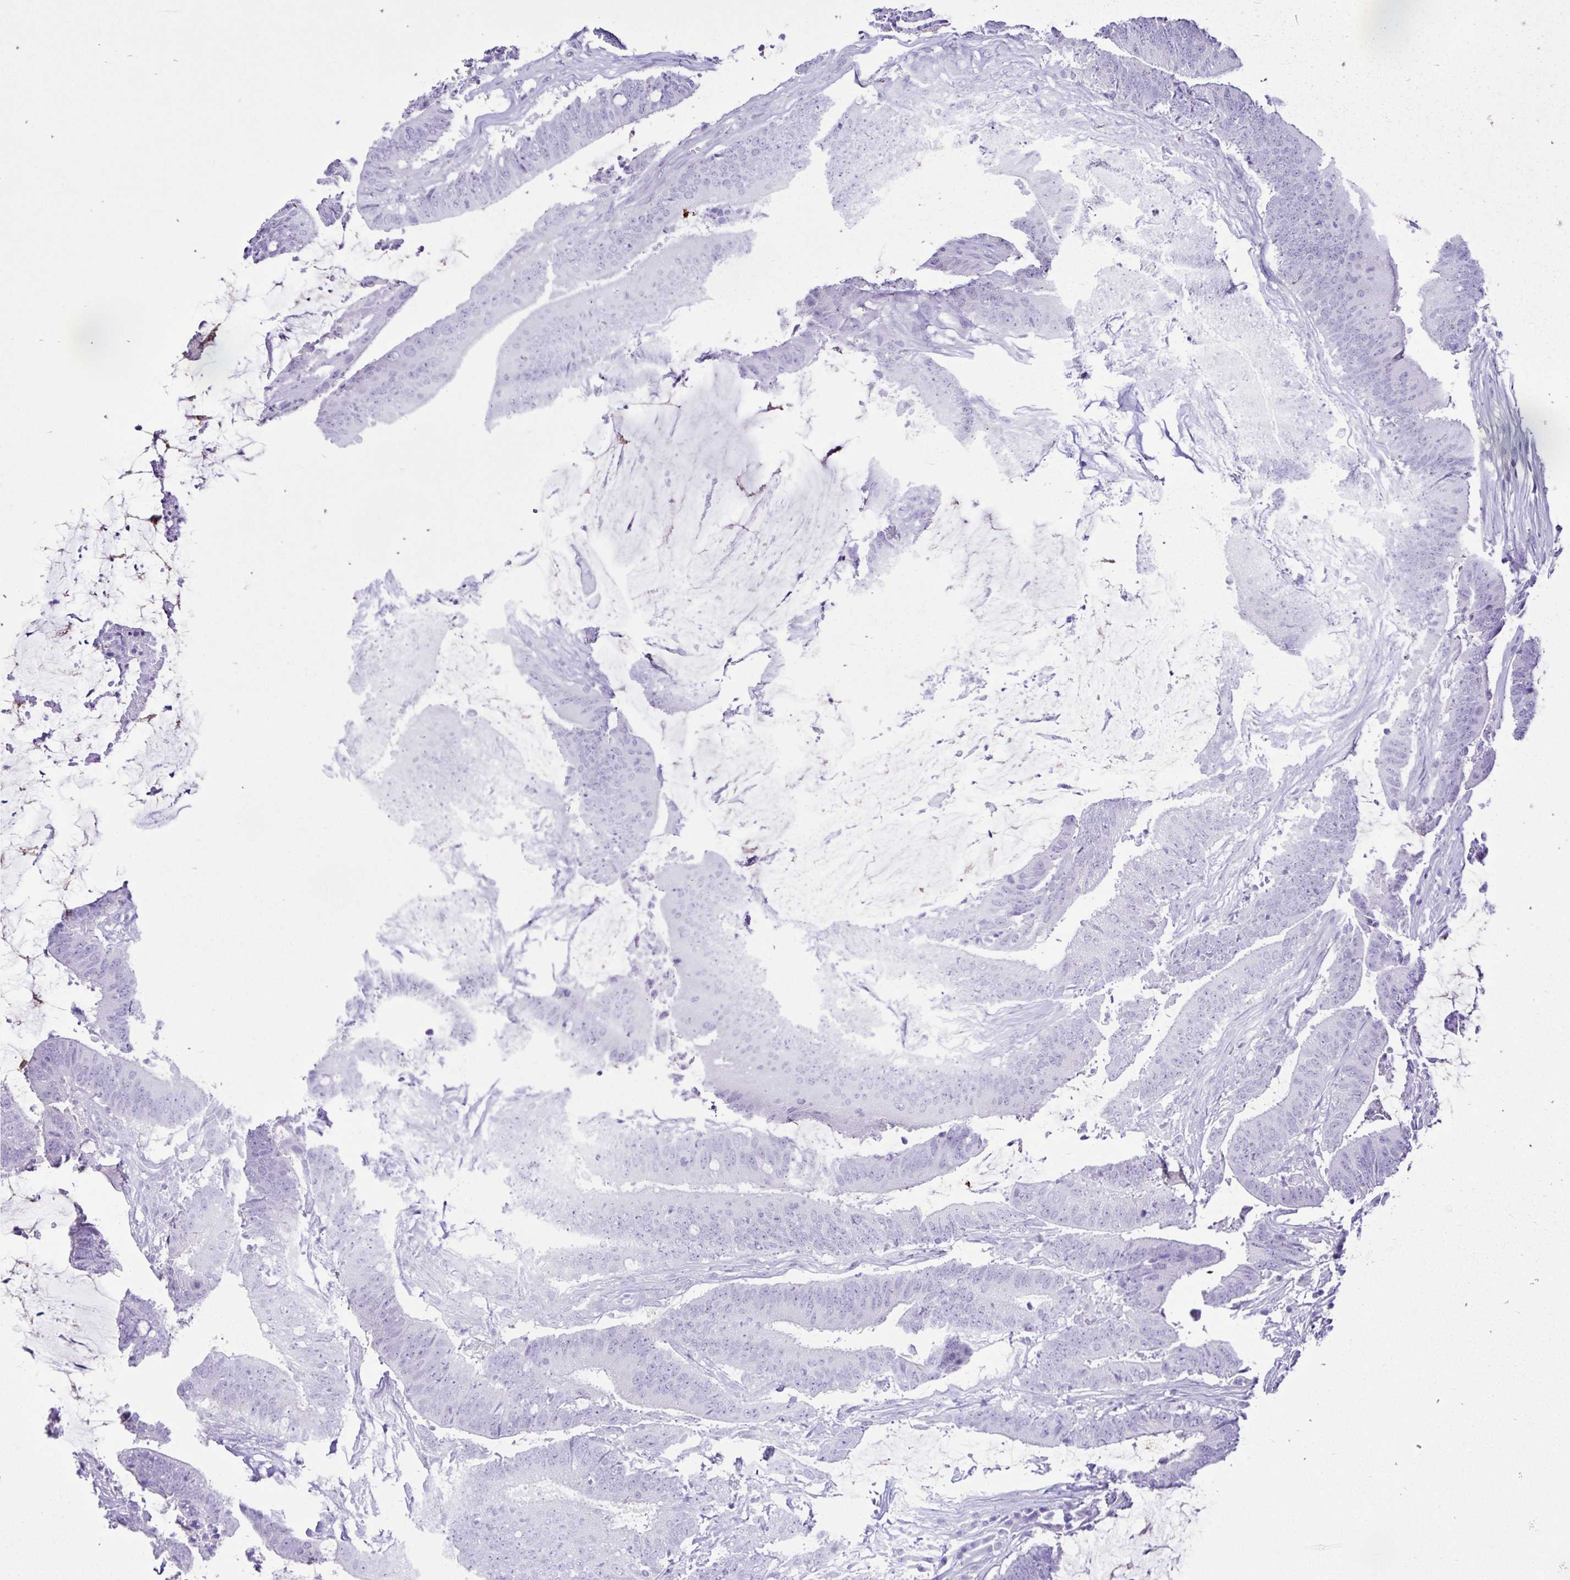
{"staining": {"intensity": "negative", "quantity": "none", "location": "none"}, "tissue": "colorectal cancer", "cell_type": "Tumor cells", "image_type": "cancer", "snomed": [{"axis": "morphology", "description": "Adenocarcinoma, NOS"}, {"axis": "topography", "description": "Colon"}], "caption": "DAB immunohistochemical staining of human colorectal cancer (adenocarcinoma) reveals no significant staining in tumor cells.", "gene": "CYP19A1", "patient": {"sex": "female", "age": 43}}